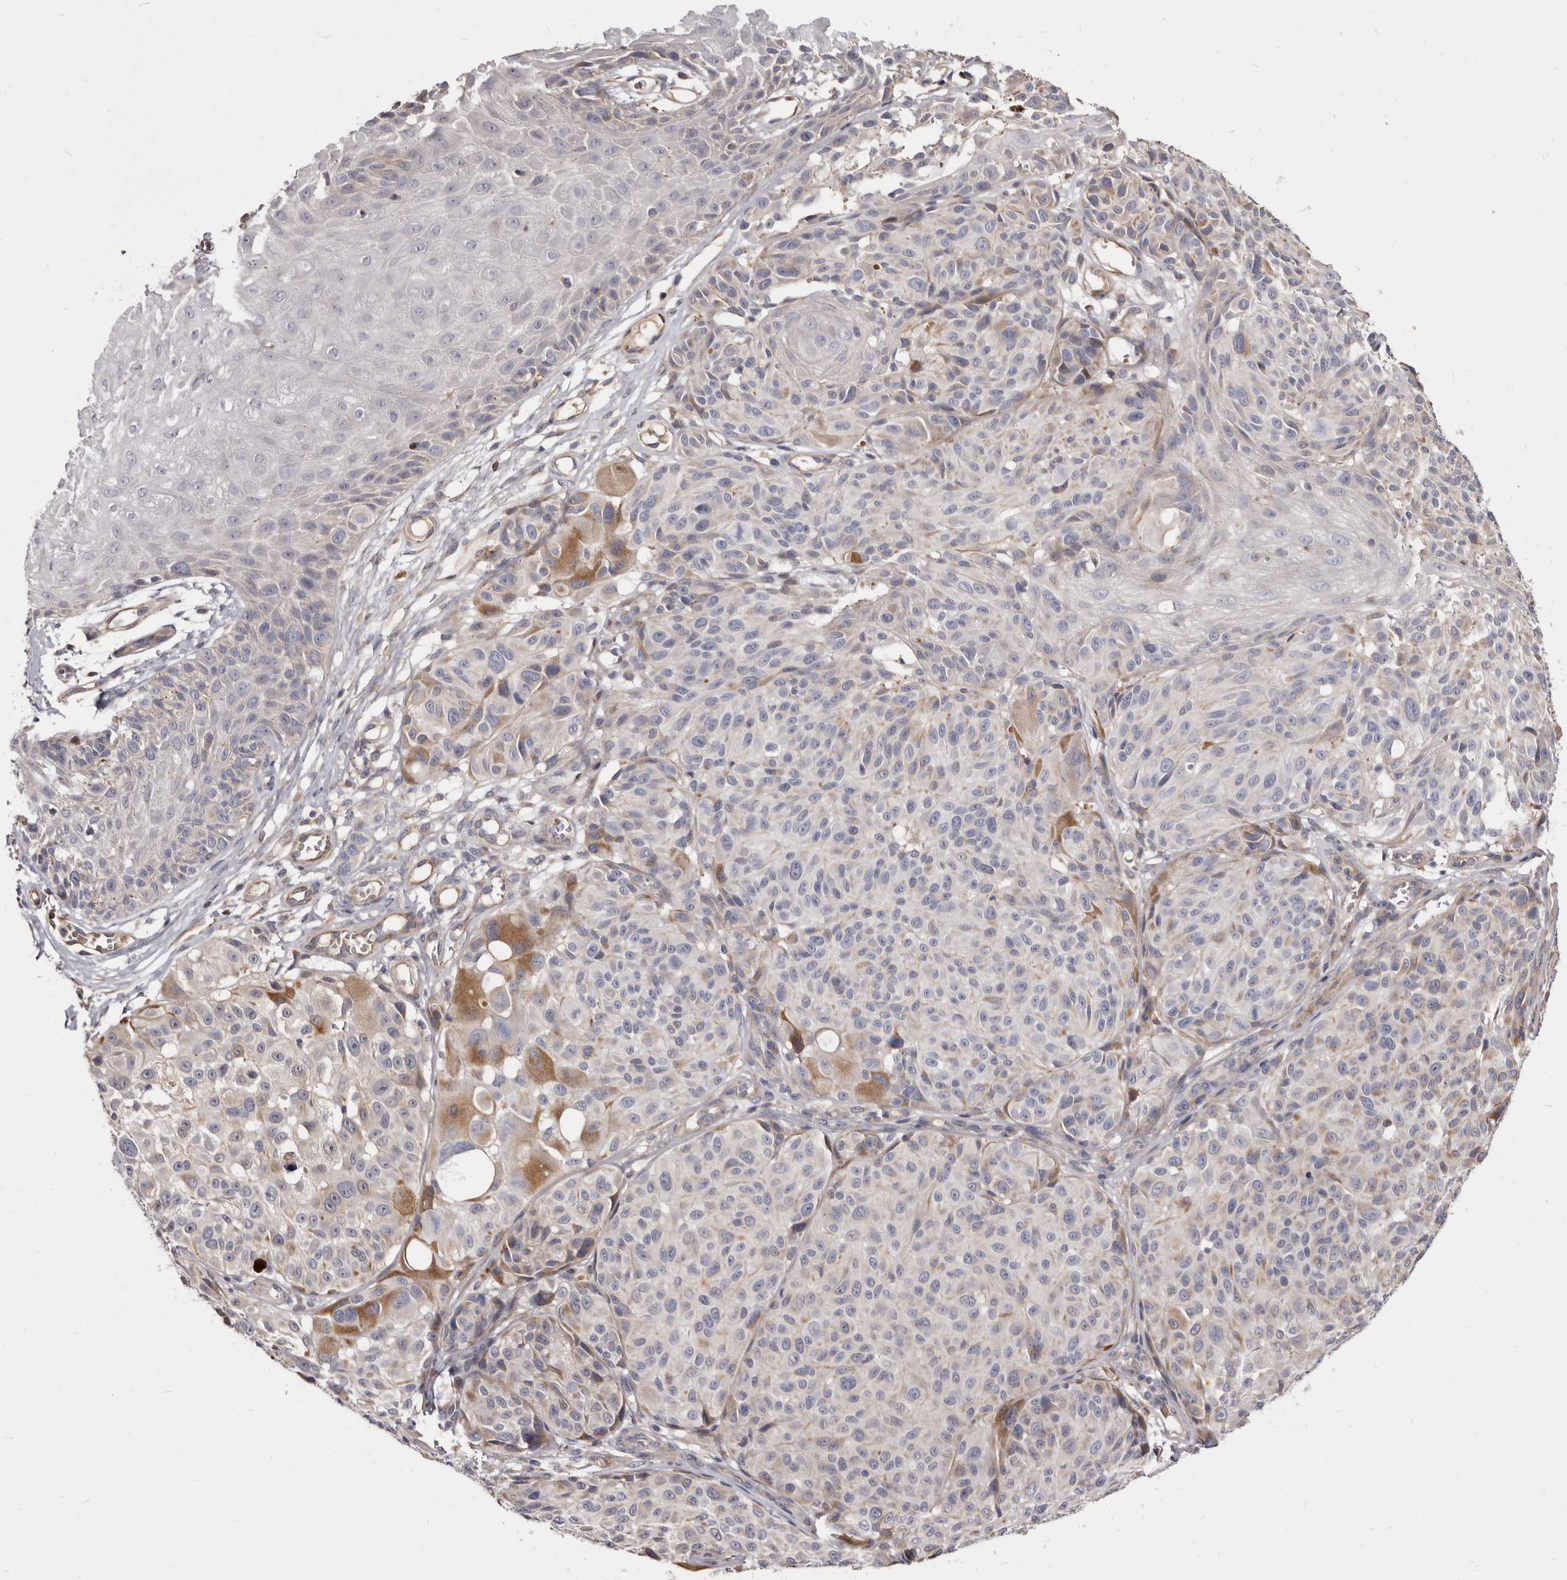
{"staining": {"intensity": "negative", "quantity": "none", "location": "none"}, "tissue": "melanoma", "cell_type": "Tumor cells", "image_type": "cancer", "snomed": [{"axis": "morphology", "description": "Malignant melanoma, NOS"}, {"axis": "topography", "description": "Skin"}], "caption": "Micrograph shows no significant protein expression in tumor cells of melanoma.", "gene": "FAS", "patient": {"sex": "male", "age": 83}}